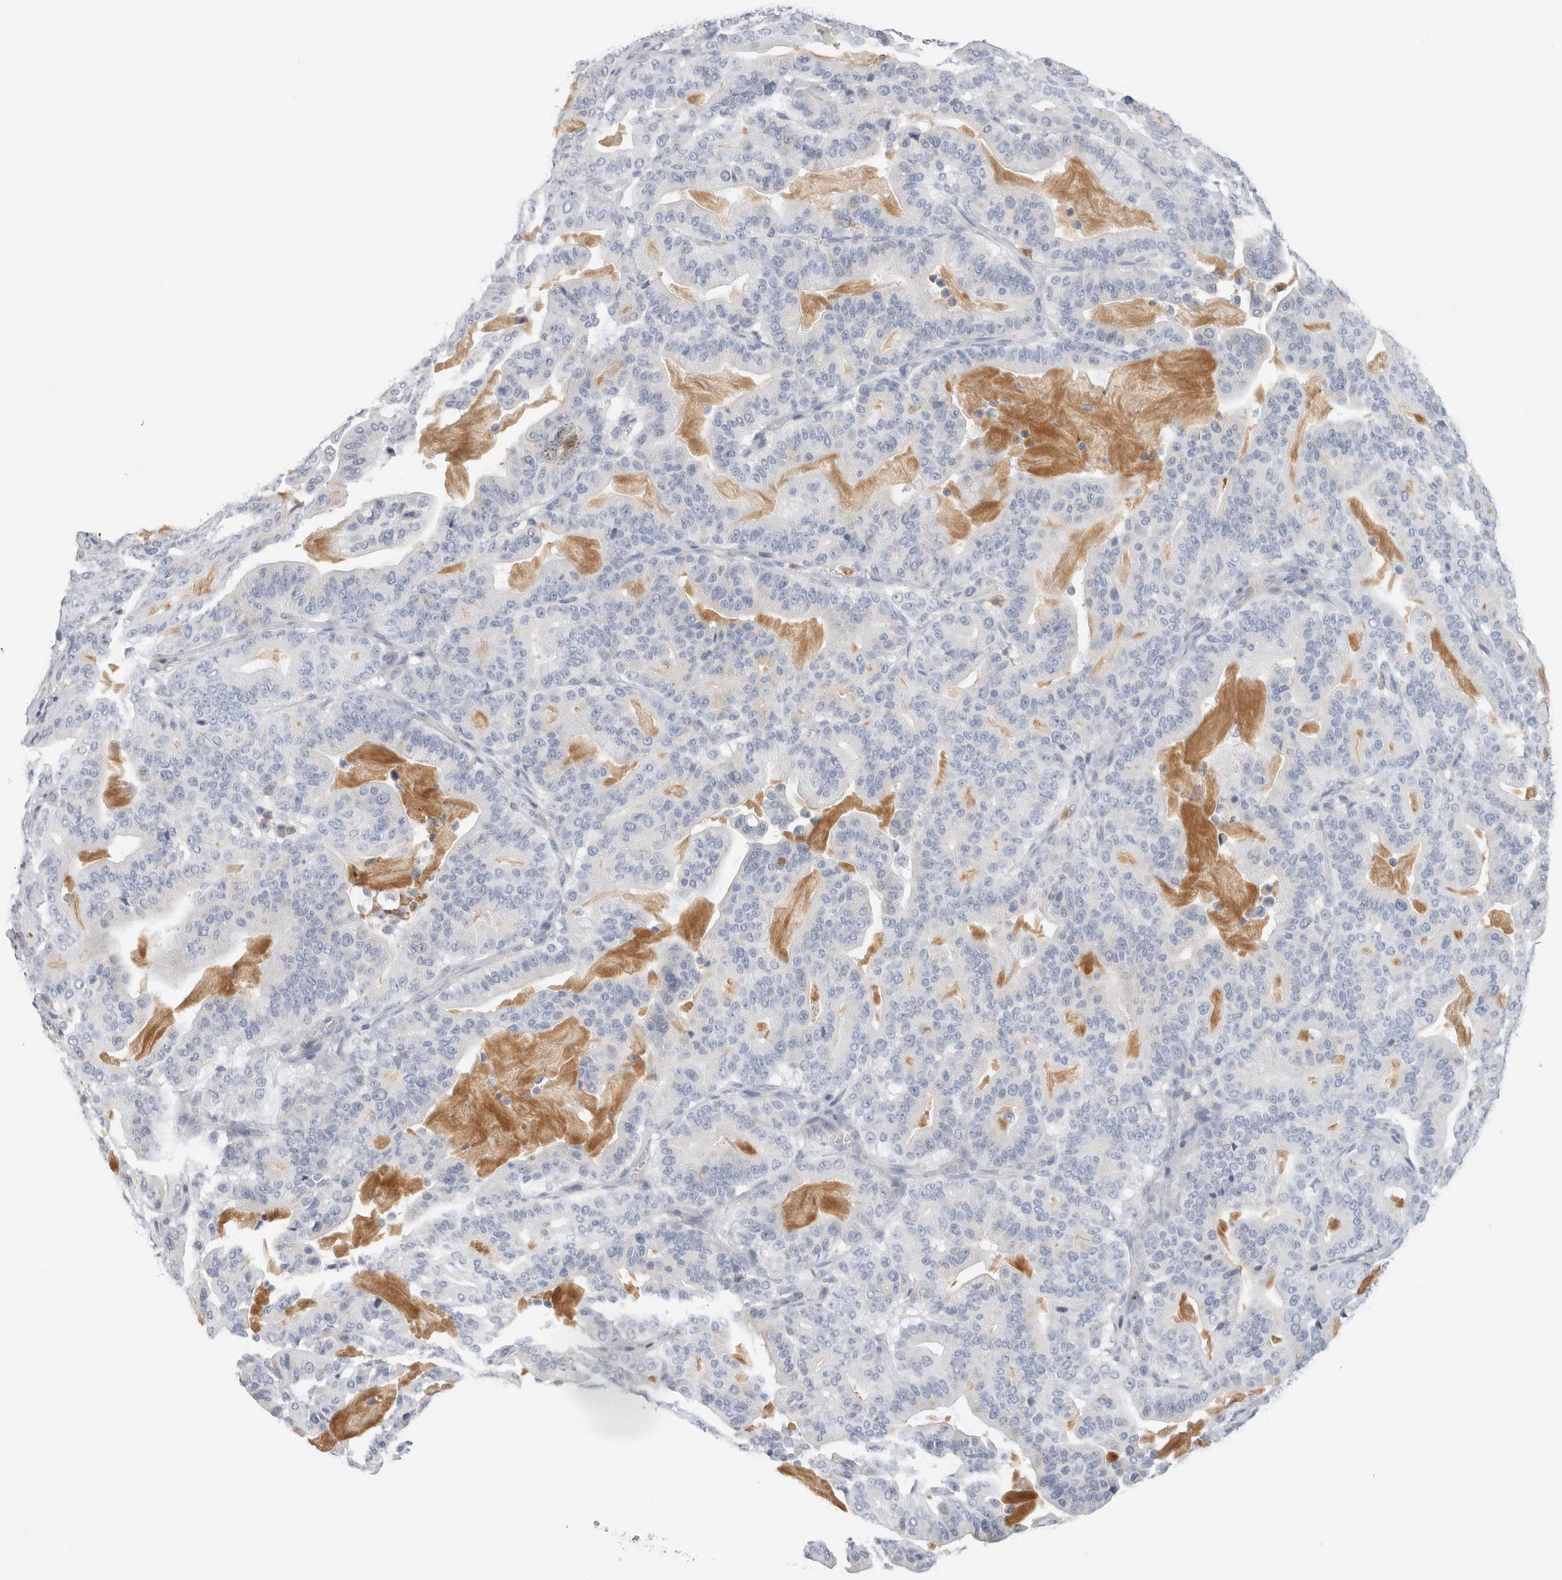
{"staining": {"intensity": "negative", "quantity": "none", "location": "none"}, "tissue": "pancreatic cancer", "cell_type": "Tumor cells", "image_type": "cancer", "snomed": [{"axis": "morphology", "description": "Adenocarcinoma, NOS"}, {"axis": "topography", "description": "Pancreas"}], "caption": "This is an immunohistochemistry (IHC) histopathology image of pancreatic adenocarcinoma. There is no staining in tumor cells.", "gene": "P2RY2", "patient": {"sex": "male", "age": 63}}